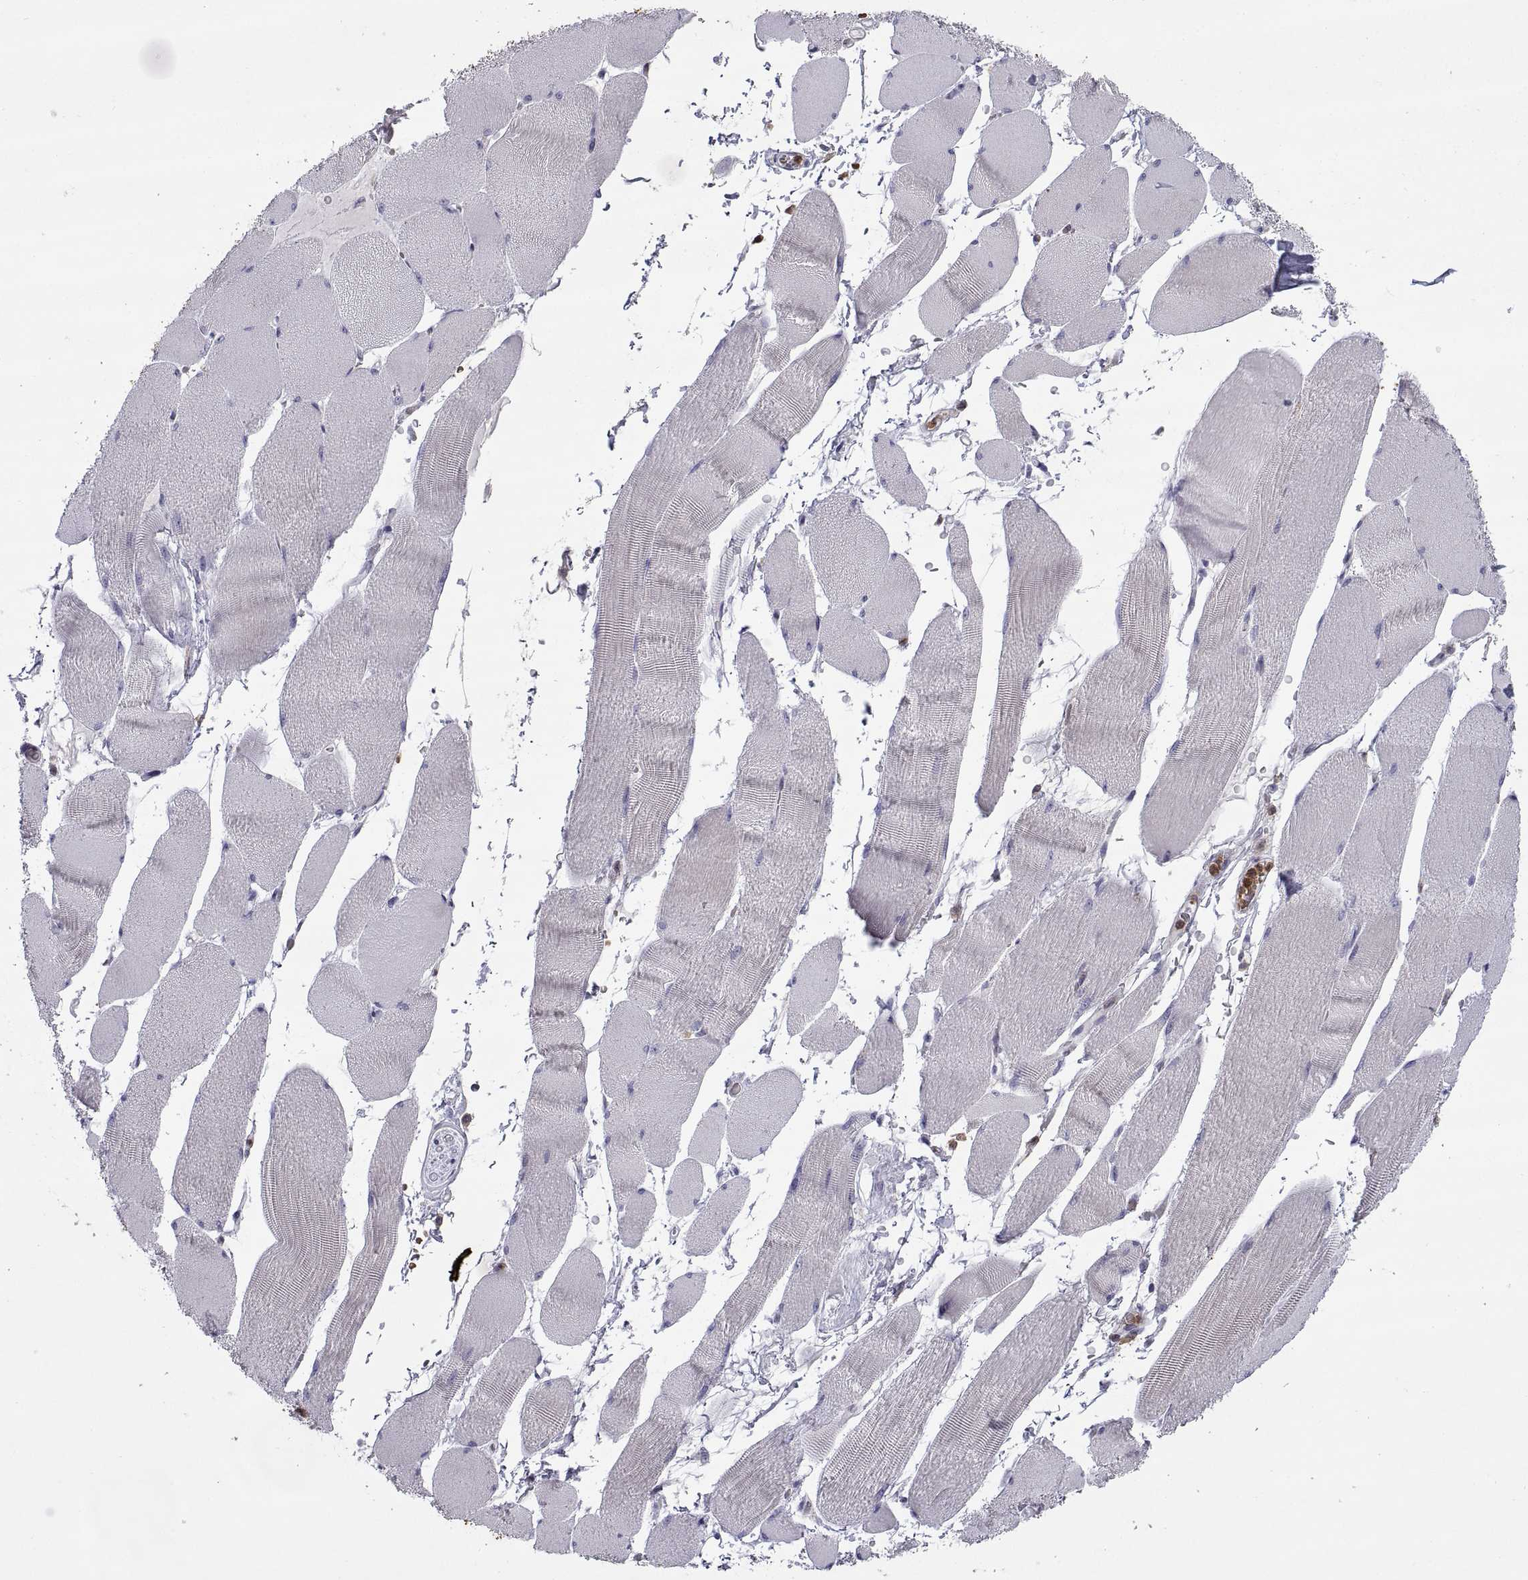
{"staining": {"intensity": "negative", "quantity": "none", "location": "none"}, "tissue": "skeletal muscle", "cell_type": "Myocytes", "image_type": "normal", "snomed": [{"axis": "morphology", "description": "Normal tissue, NOS"}, {"axis": "topography", "description": "Skeletal muscle"}], "caption": "The immunohistochemistry histopathology image has no significant expression in myocytes of skeletal muscle. The staining is performed using DAB (3,3'-diaminobenzidine) brown chromogen with nuclei counter-stained in using hematoxylin.", "gene": "DOK3", "patient": {"sex": "male", "age": 56}}